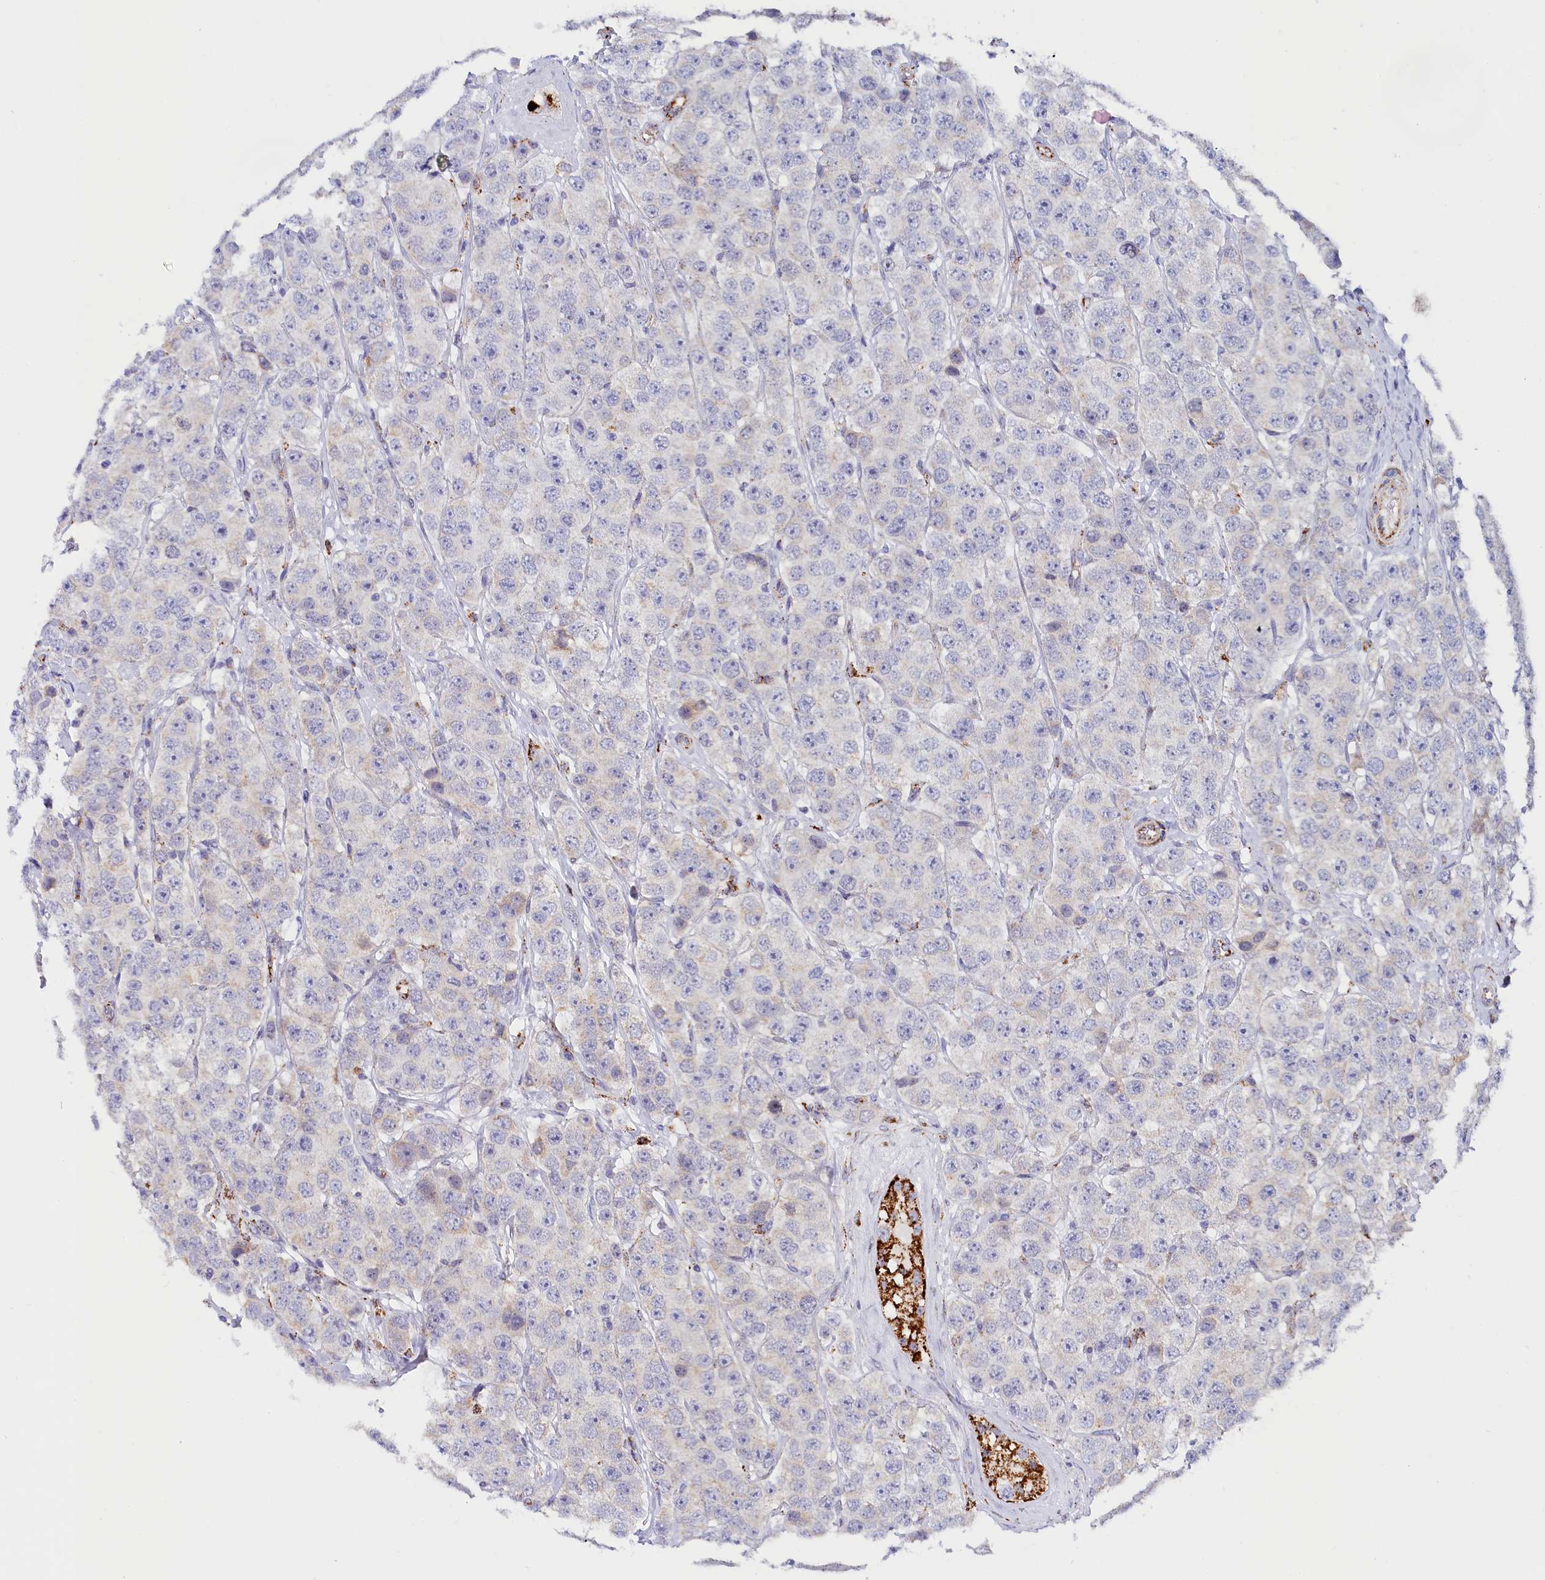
{"staining": {"intensity": "negative", "quantity": "none", "location": "none"}, "tissue": "testis cancer", "cell_type": "Tumor cells", "image_type": "cancer", "snomed": [{"axis": "morphology", "description": "Seminoma, NOS"}, {"axis": "topography", "description": "Testis"}], "caption": "Seminoma (testis) stained for a protein using immunohistochemistry (IHC) reveals no staining tumor cells.", "gene": "AKTIP", "patient": {"sex": "male", "age": 28}}